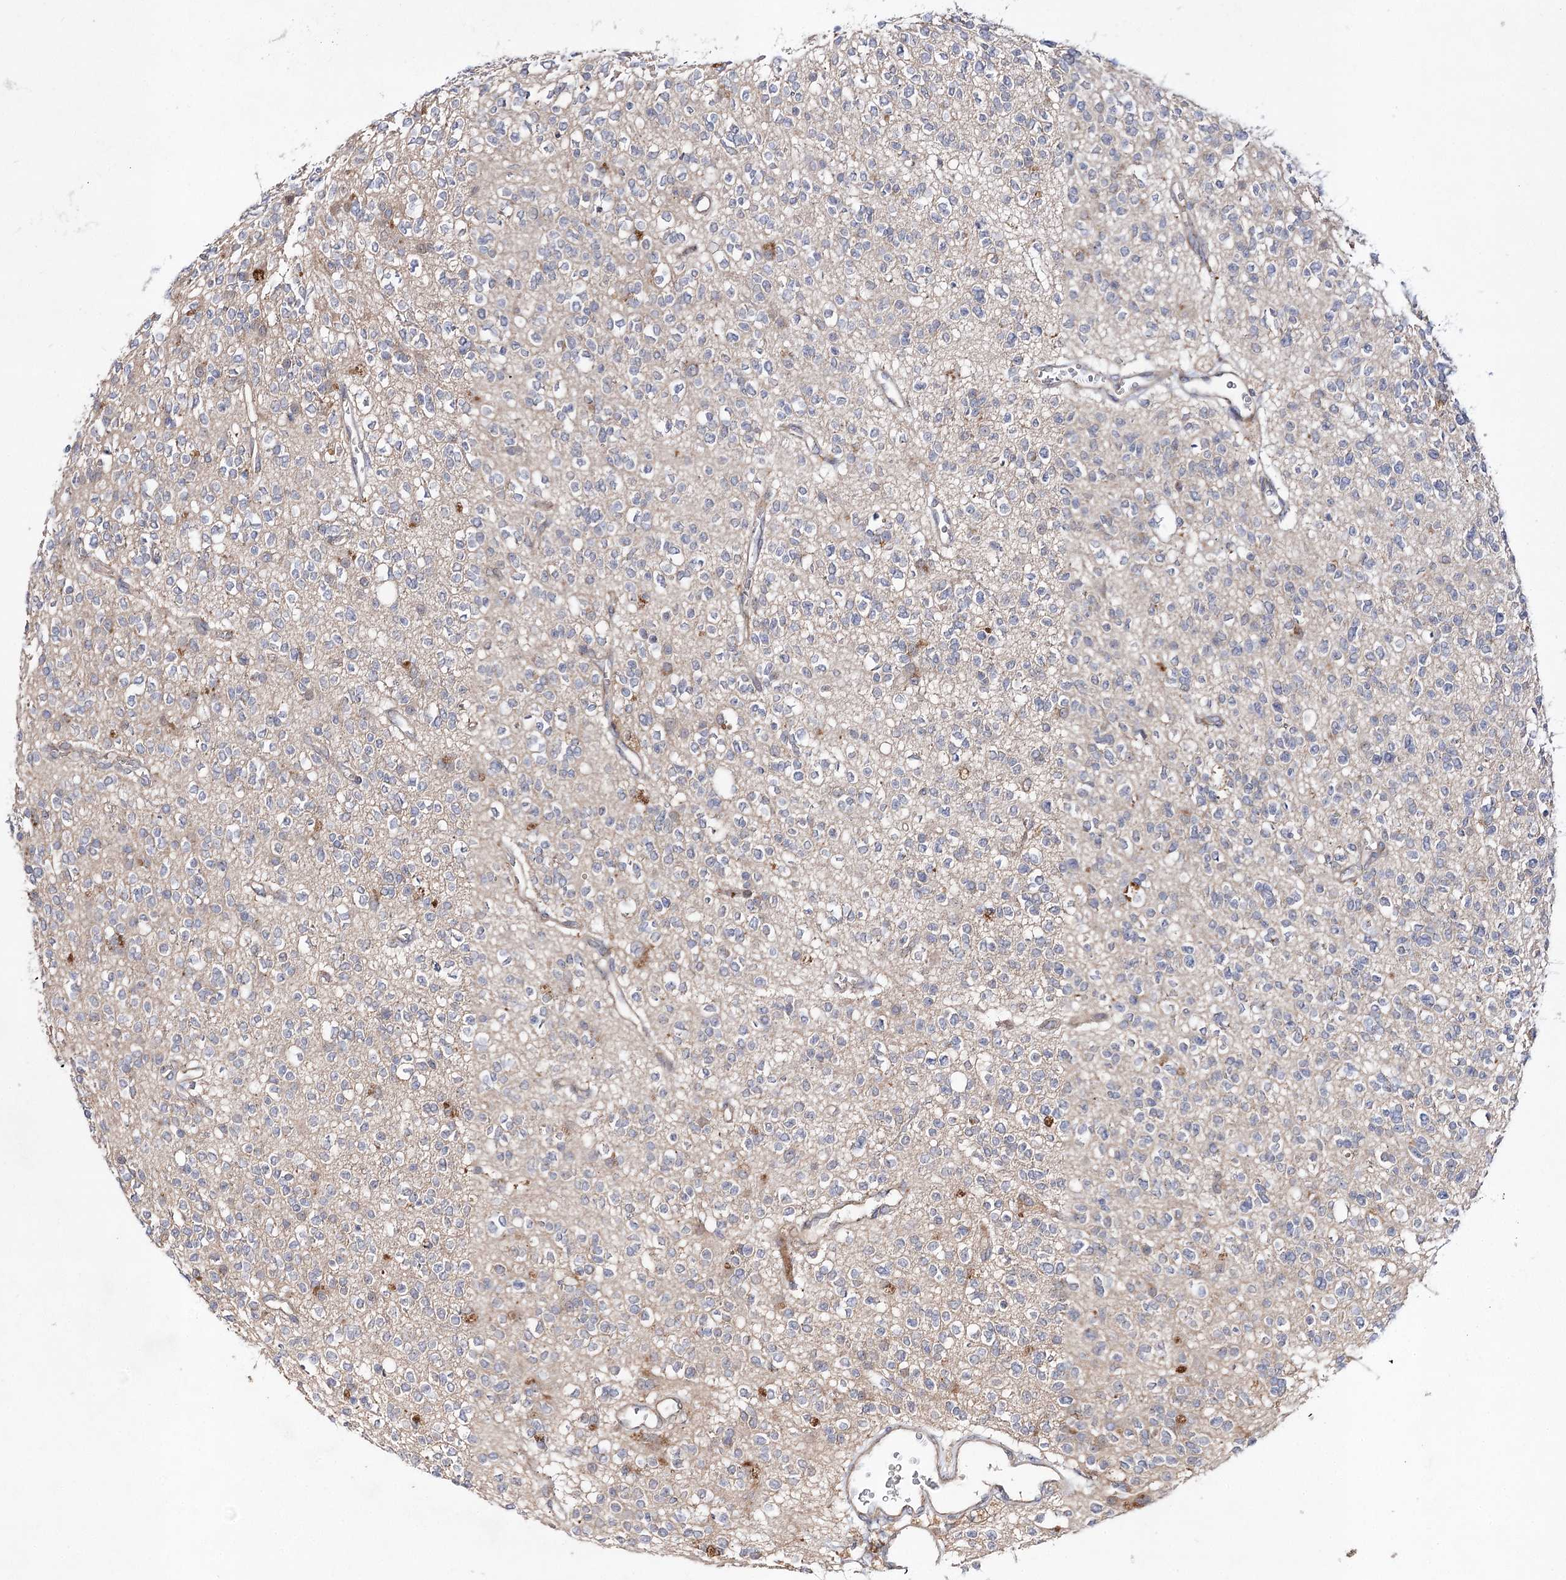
{"staining": {"intensity": "negative", "quantity": "none", "location": "none"}, "tissue": "glioma", "cell_type": "Tumor cells", "image_type": "cancer", "snomed": [{"axis": "morphology", "description": "Glioma, malignant, High grade"}, {"axis": "topography", "description": "Brain"}], "caption": "IHC image of neoplastic tissue: malignant glioma (high-grade) stained with DAB exhibits no significant protein positivity in tumor cells.", "gene": "ARHGAP32", "patient": {"sex": "male", "age": 34}}